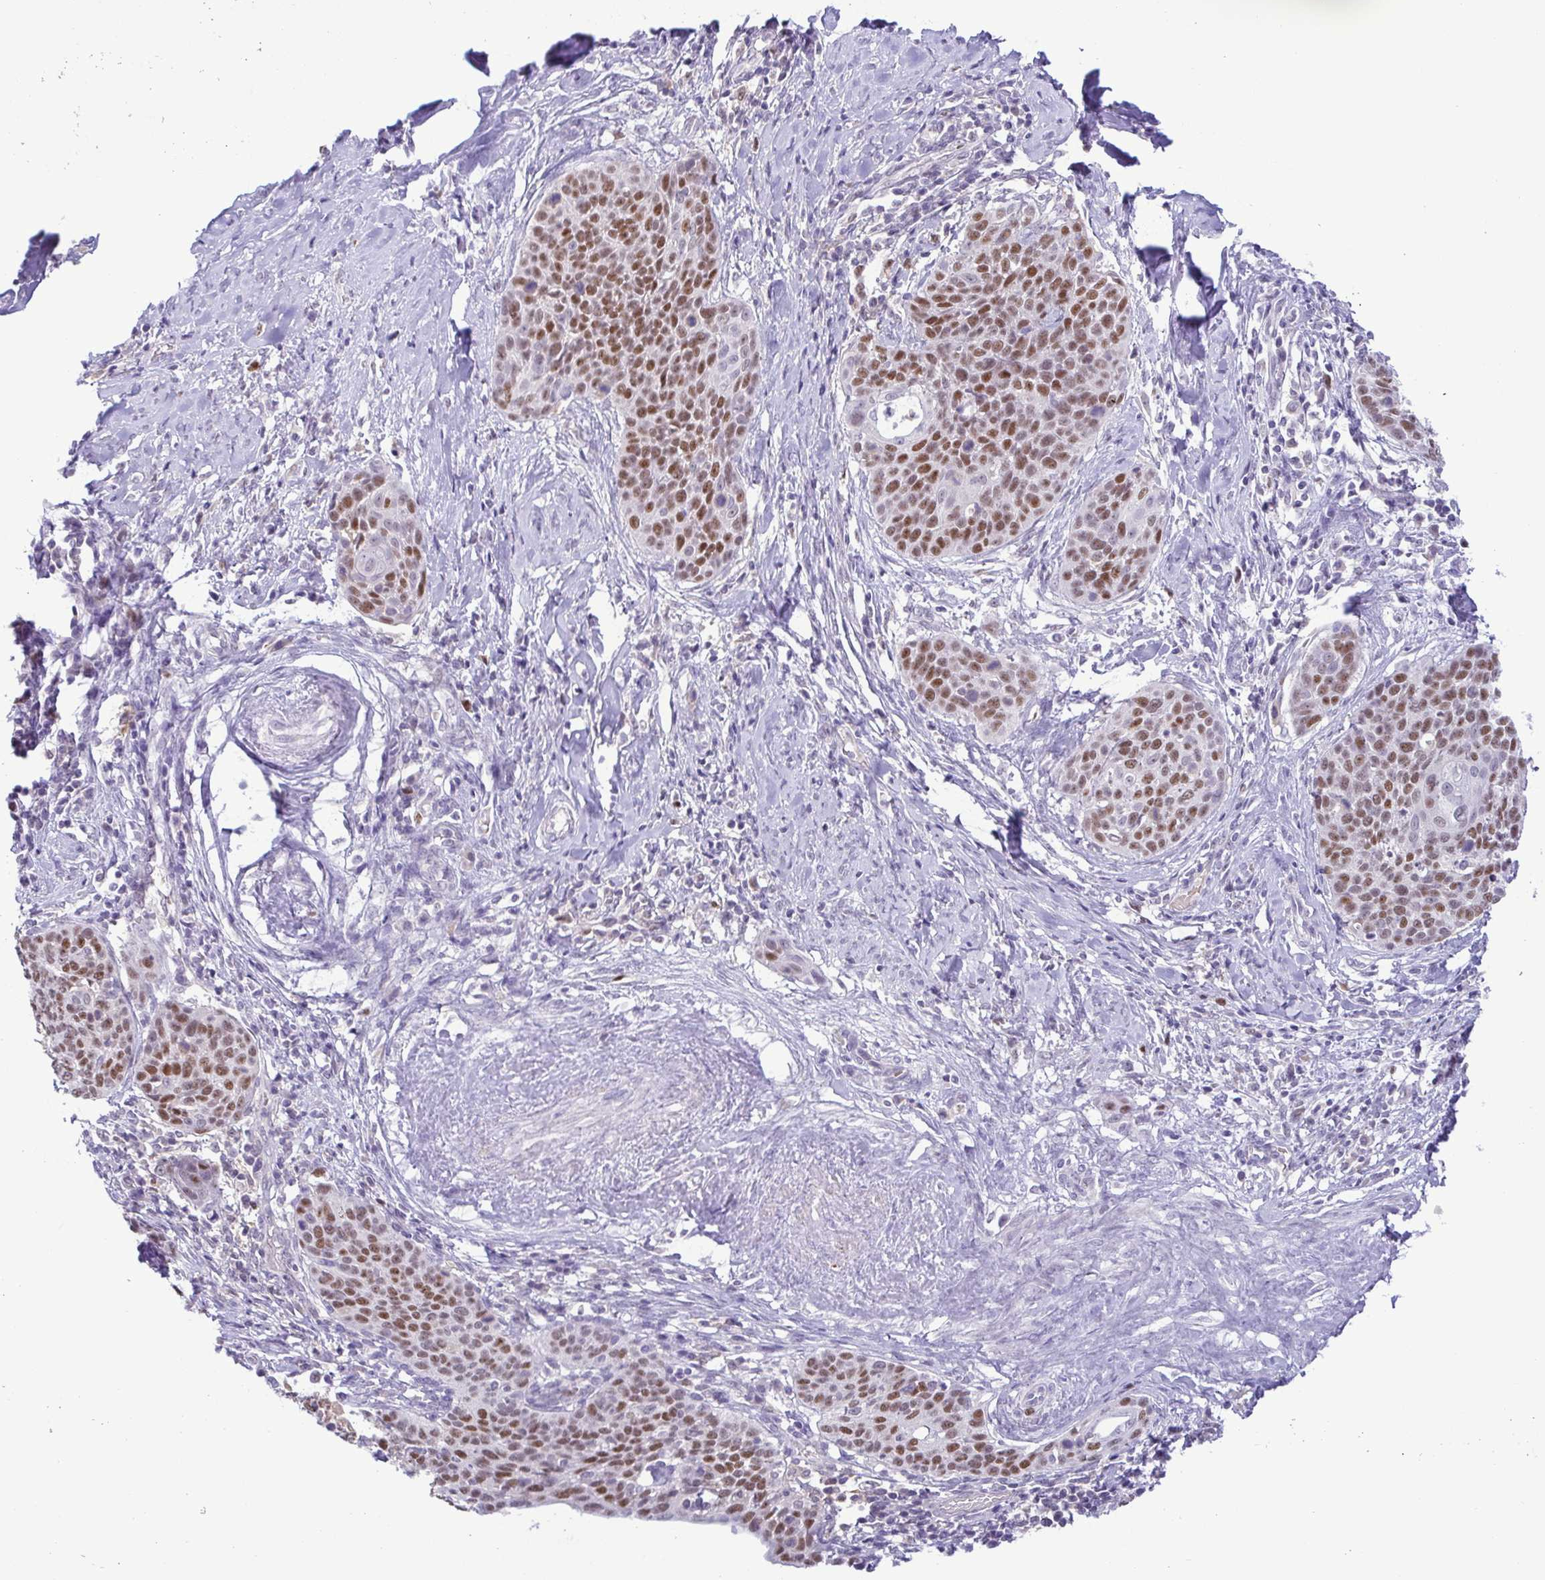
{"staining": {"intensity": "moderate", "quantity": ">75%", "location": "nuclear"}, "tissue": "cervical cancer", "cell_type": "Tumor cells", "image_type": "cancer", "snomed": [{"axis": "morphology", "description": "Squamous cell carcinoma, NOS"}, {"axis": "topography", "description": "Cervix"}], "caption": "Cervical cancer stained with a protein marker displays moderate staining in tumor cells.", "gene": "TIPIN", "patient": {"sex": "female", "age": 69}}